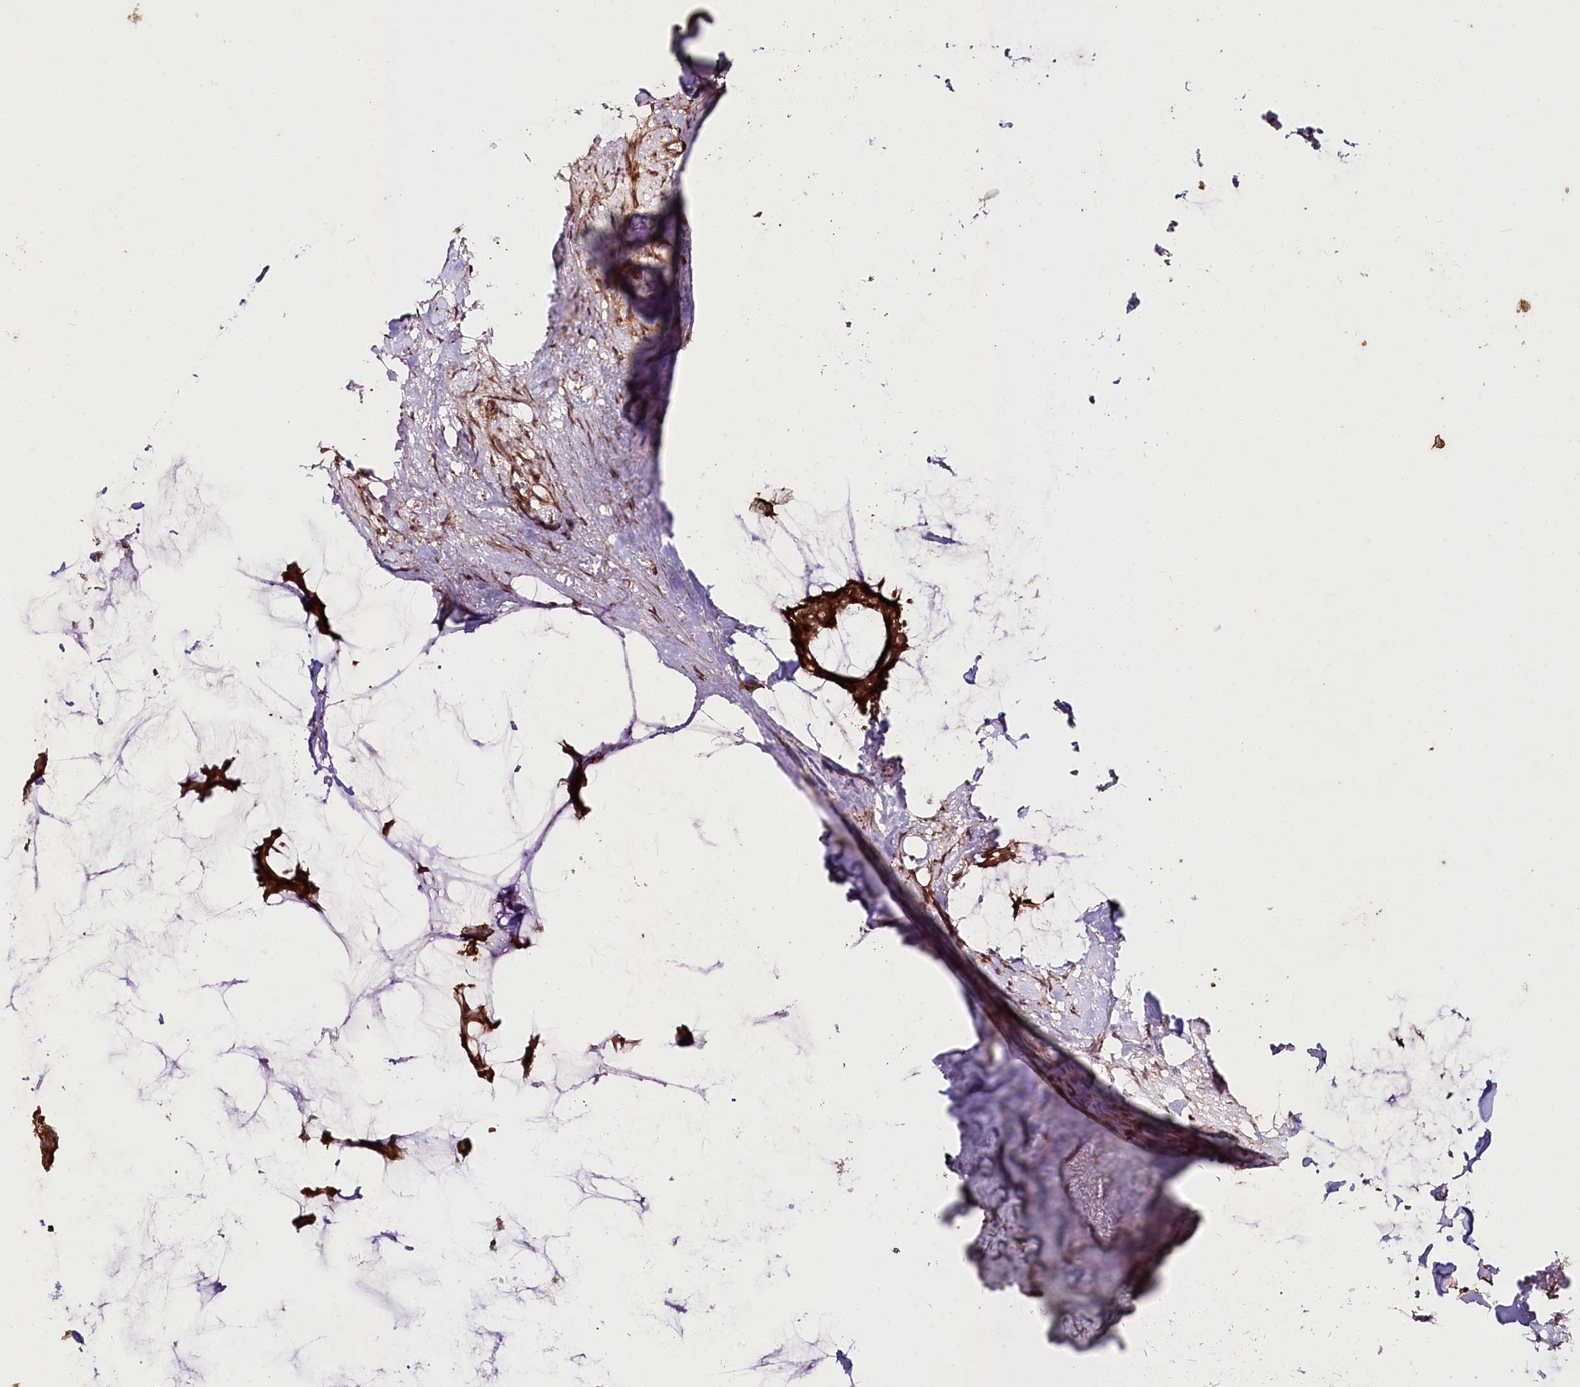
{"staining": {"intensity": "strong", "quantity": ">75%", "location": "cytoplasmic/membranous"}, "tissue": "breast cancer", "cell_type": "Tumor cells", "image_type": "cancer", "snomed": [{"axis": "morphology", "description": "Duct carcinoma"}, {"axis": "topography", "description": "Breast"}], "caption": "The micrograph exhibits immunohistochemical staining of breast cancer. There is strong cytoplasmic/membranous staining is seen in about >75% of tumor cells.", "gene": "PHLDB1", "patient": {"sex": "female", "age": 93}}